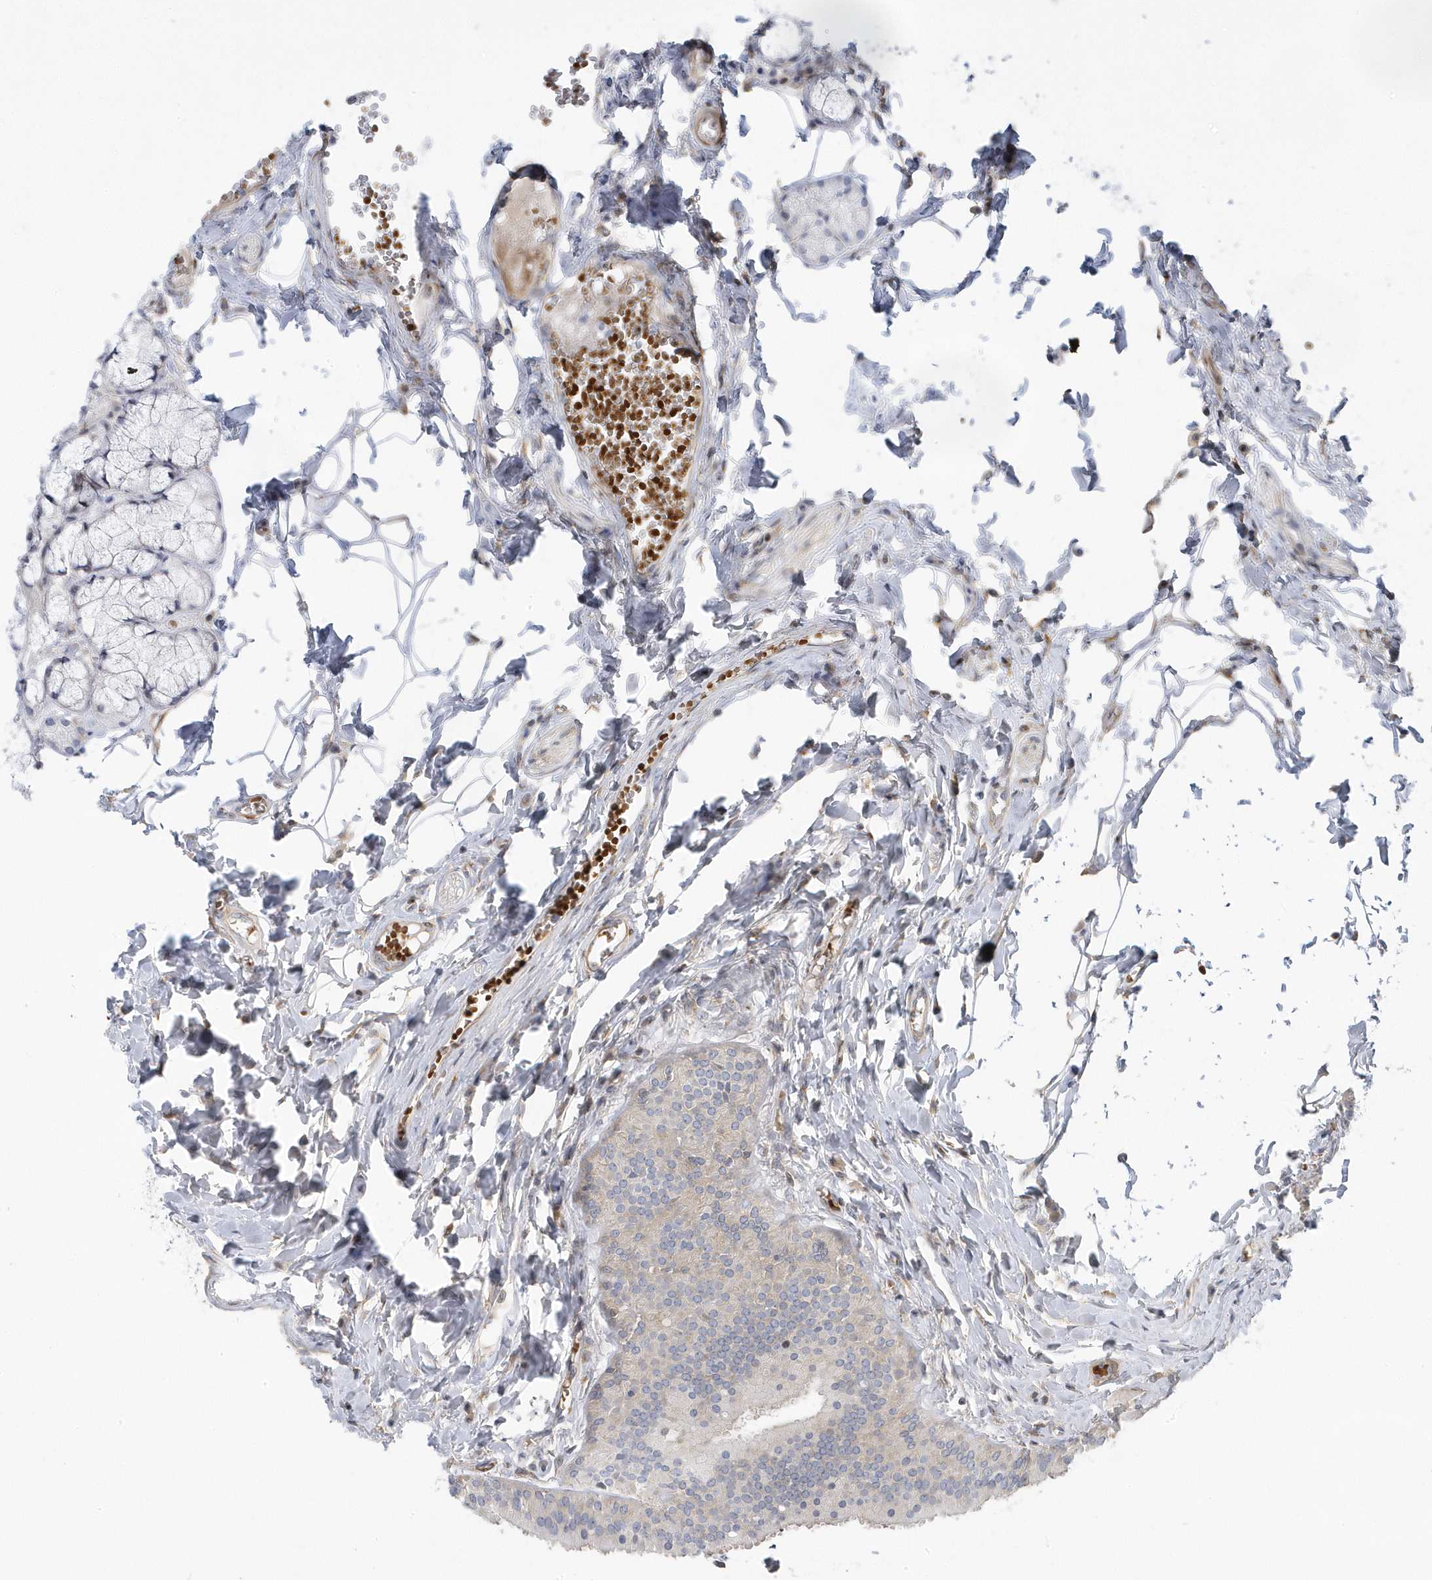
{"staining": {"intensity": "weak", "quantity": "25%-75%", "location": "cytoplasmic/membranous"}, "tissue": "oral mucosa", "cell_type": "Squamous epithelial cells", "image_type": "normal", "snomed": [{"axis": "morphology", "description": "Normal tissue, NOS"}, {"axis": "topography", "description": "Skeletal muscle"}, {"axis": "topography", "description": "Oral tissue"}, {"axis": "topography", "description": "Salivary gland"}, {"axis": "topography", "description": "Peripheral nerve tissue"}], "caption": "IHC (DAB) staining of benign human oral mucosa shows weak cytoplasmic/membranous protein expression in about 25%-75% of squamous epithelial cells. Nuclei are stained in blue.", "gene": "MAP7D3", "patient": {"sex": "male", "age": 54}}